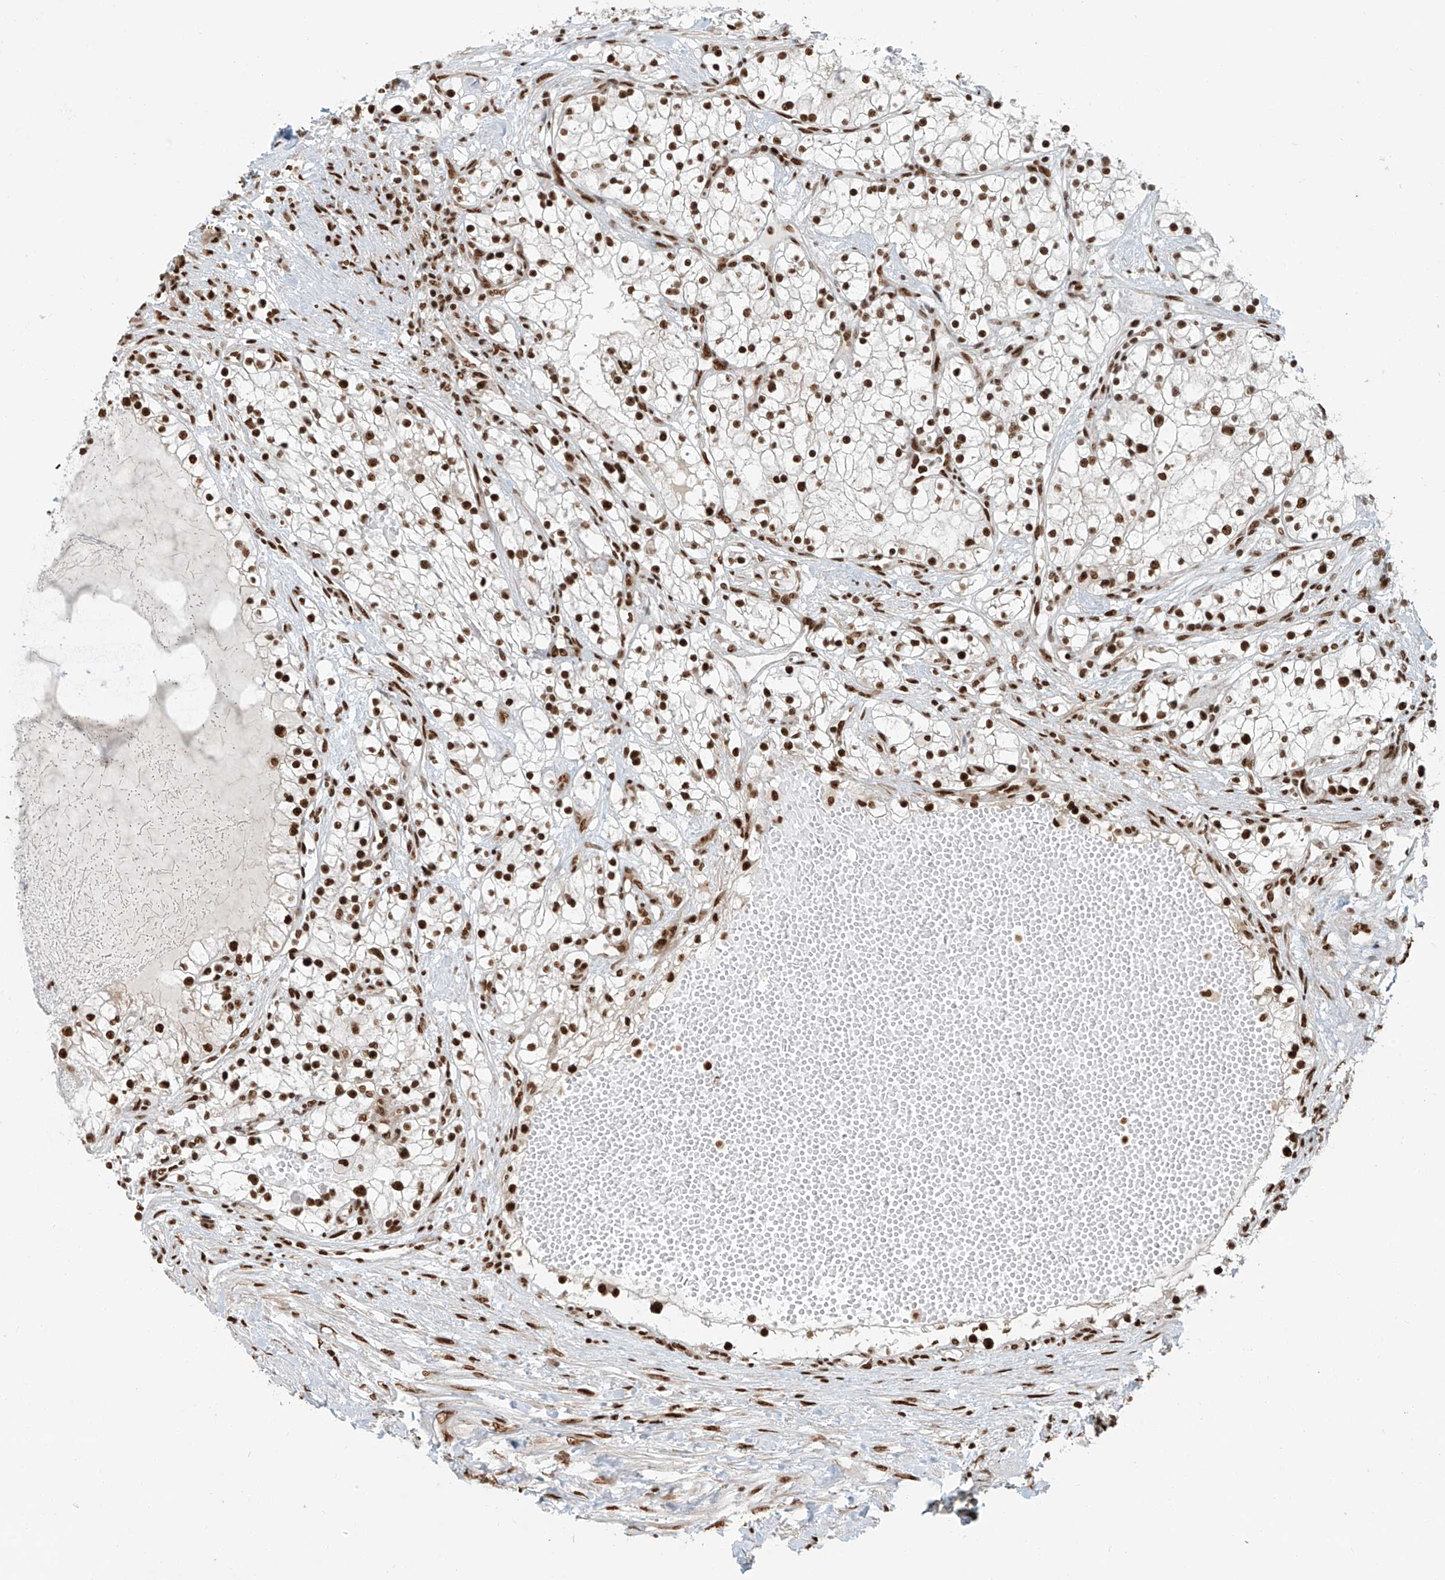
{"staining": {"intensity": "strong", "quantity": ">75%", "location": "nuclear"}, "tissue": "renal cancer", "cell_type": "Tumor cells", "image_type": "cancer", "snomed": [{"axis": "morphology", "description": "Normal tissue, NOS"}, {"axis": "morphology", "description": "Adenocarcinoma, NOS"}, {"axis": "topography", "description": "Kidney"}], "caption": "Immunohistochemistry (IHC) histopathology image of adenocarcinoma (renal) stained for a protein (brown), which displays high levels of strong nuclear positivity in about >75% of tumor cells.", "gene": "FAM193B", "patient": {"sex": "male", "age": 68}}